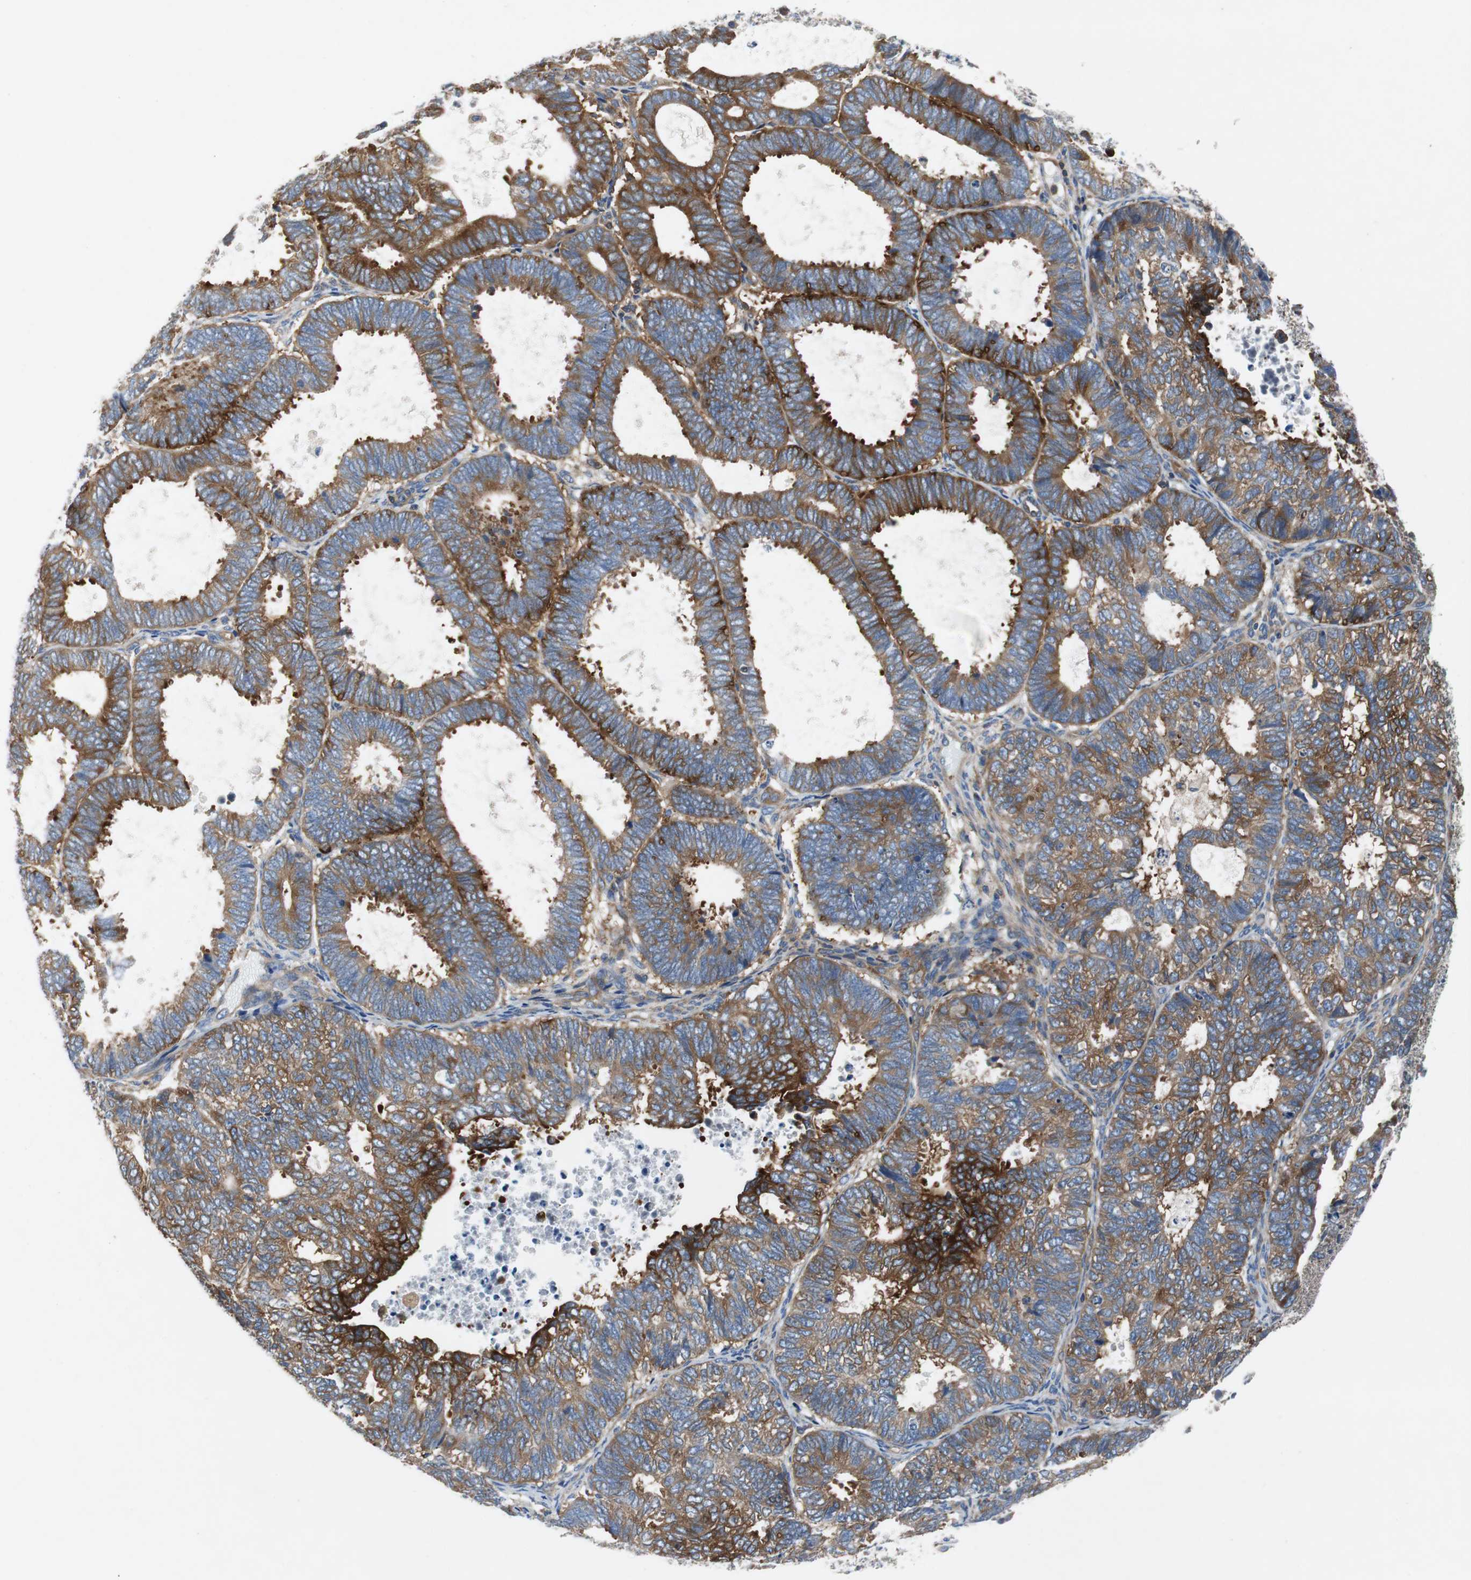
{"staining": {"intensity": "moderate", "quantity": ">75%", "location": "cytoplasmic/membranous"}, "tissue": "endometrial cancer", "cell_type": "Tumor cells", "image_type": "cancer", "snomed": [{"axis": "morphology", "description": "Adenocarcinoma, NOS"}, {"axis": "topography", "description": "Uterus"}], "caption": "High-magnification brightfield microscopy of endometrial cancer stained with DAB (3,3'-diaminobenzidine) (brown) and counterstained with hematoxylin (blue). tumor cells exhibit moderate cytoplasmic/membranous positivity is appreciated in about>75% of cells.", "gene": "GYS1", "patient": {"sex": "female", "age": 60}}